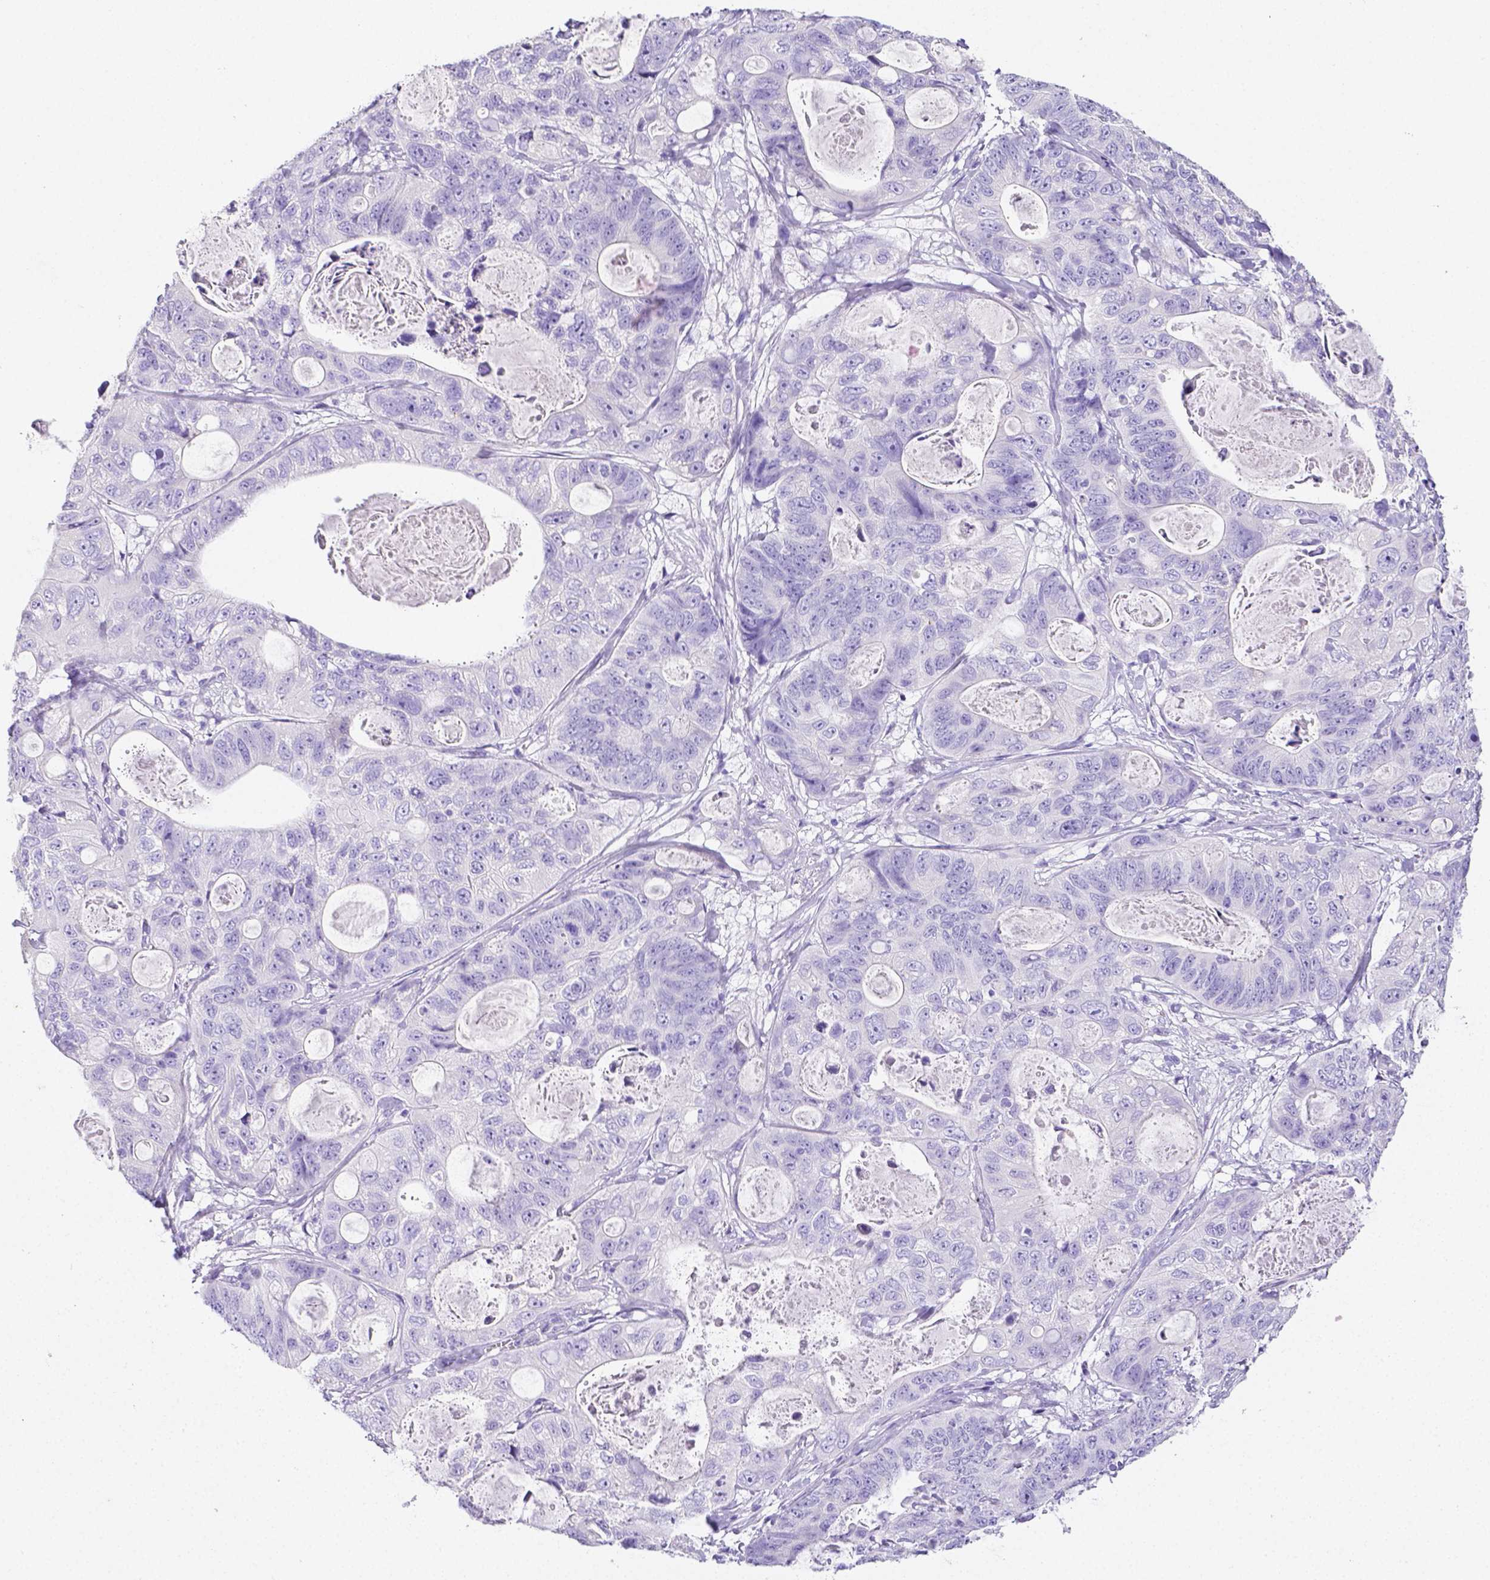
{"staining": {"intensity": "negative", "quantity": "none", "location": "none"}, "tissue": "stomach cancer", "cell_type": "Tumor cells", "image_type": "cancer", "snomed": [{"axis": "morphology", "description": "Normal tissue, NOS"}, {"axis": "morphology", "description": "Adenocarcinoma, NOS"}, {"axis": "topography", "description": "Stomach"}], "caption": "This is a histopathology image of immunohistochemistry staining of adenocarcinoma (stomach), which shows no staining in tumor cells.", "gene": "ARHGAP36", "patient": {"sex": "female", "age": 89}}